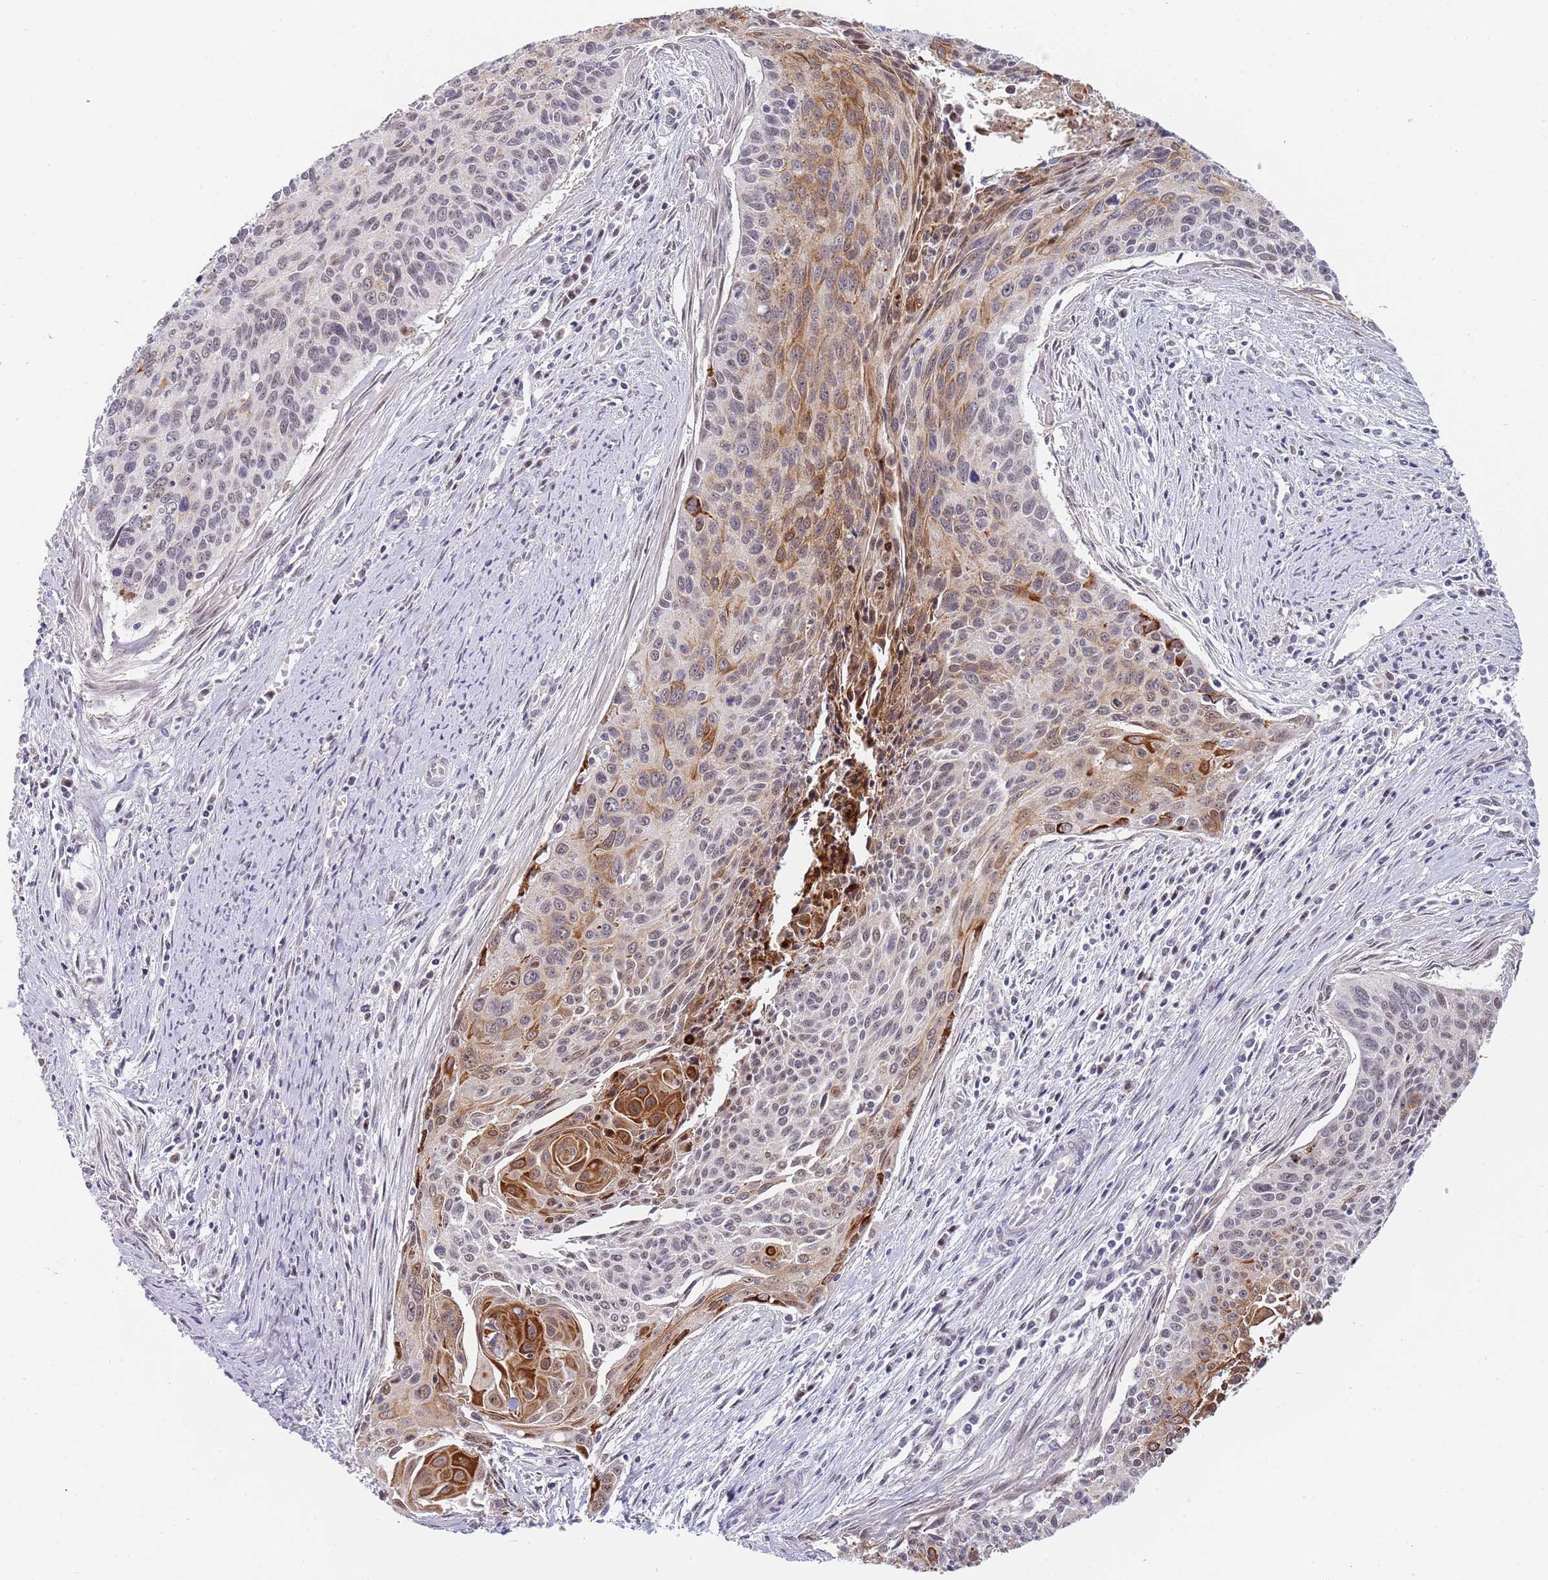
{"staining": {"intensity": "strong", "quantity": "<25%", "location": "cytoplasmic/membranous"}, "tissue": "cervical cancer", "cell_type": "Tumor cells", "image_type": "cancer", "snomed": [{"axis": "morphology", "description": "Squamous cell carcinoma, NOS"}, {"axis": "topography", "description": "Cervix"}], "caption": "High-magnification brightfield microscopy of cervical cancer stained with DAB (3,3'-diaminobenzidine) (brown) and counterstained with hematoxylin (blue). tumor cells exhibit strong cytoplasmic/membranous staining is seen in approximately<25% of cells.", "gene": "PLCL2", "patient": {"sex": "female", "age": 55}}